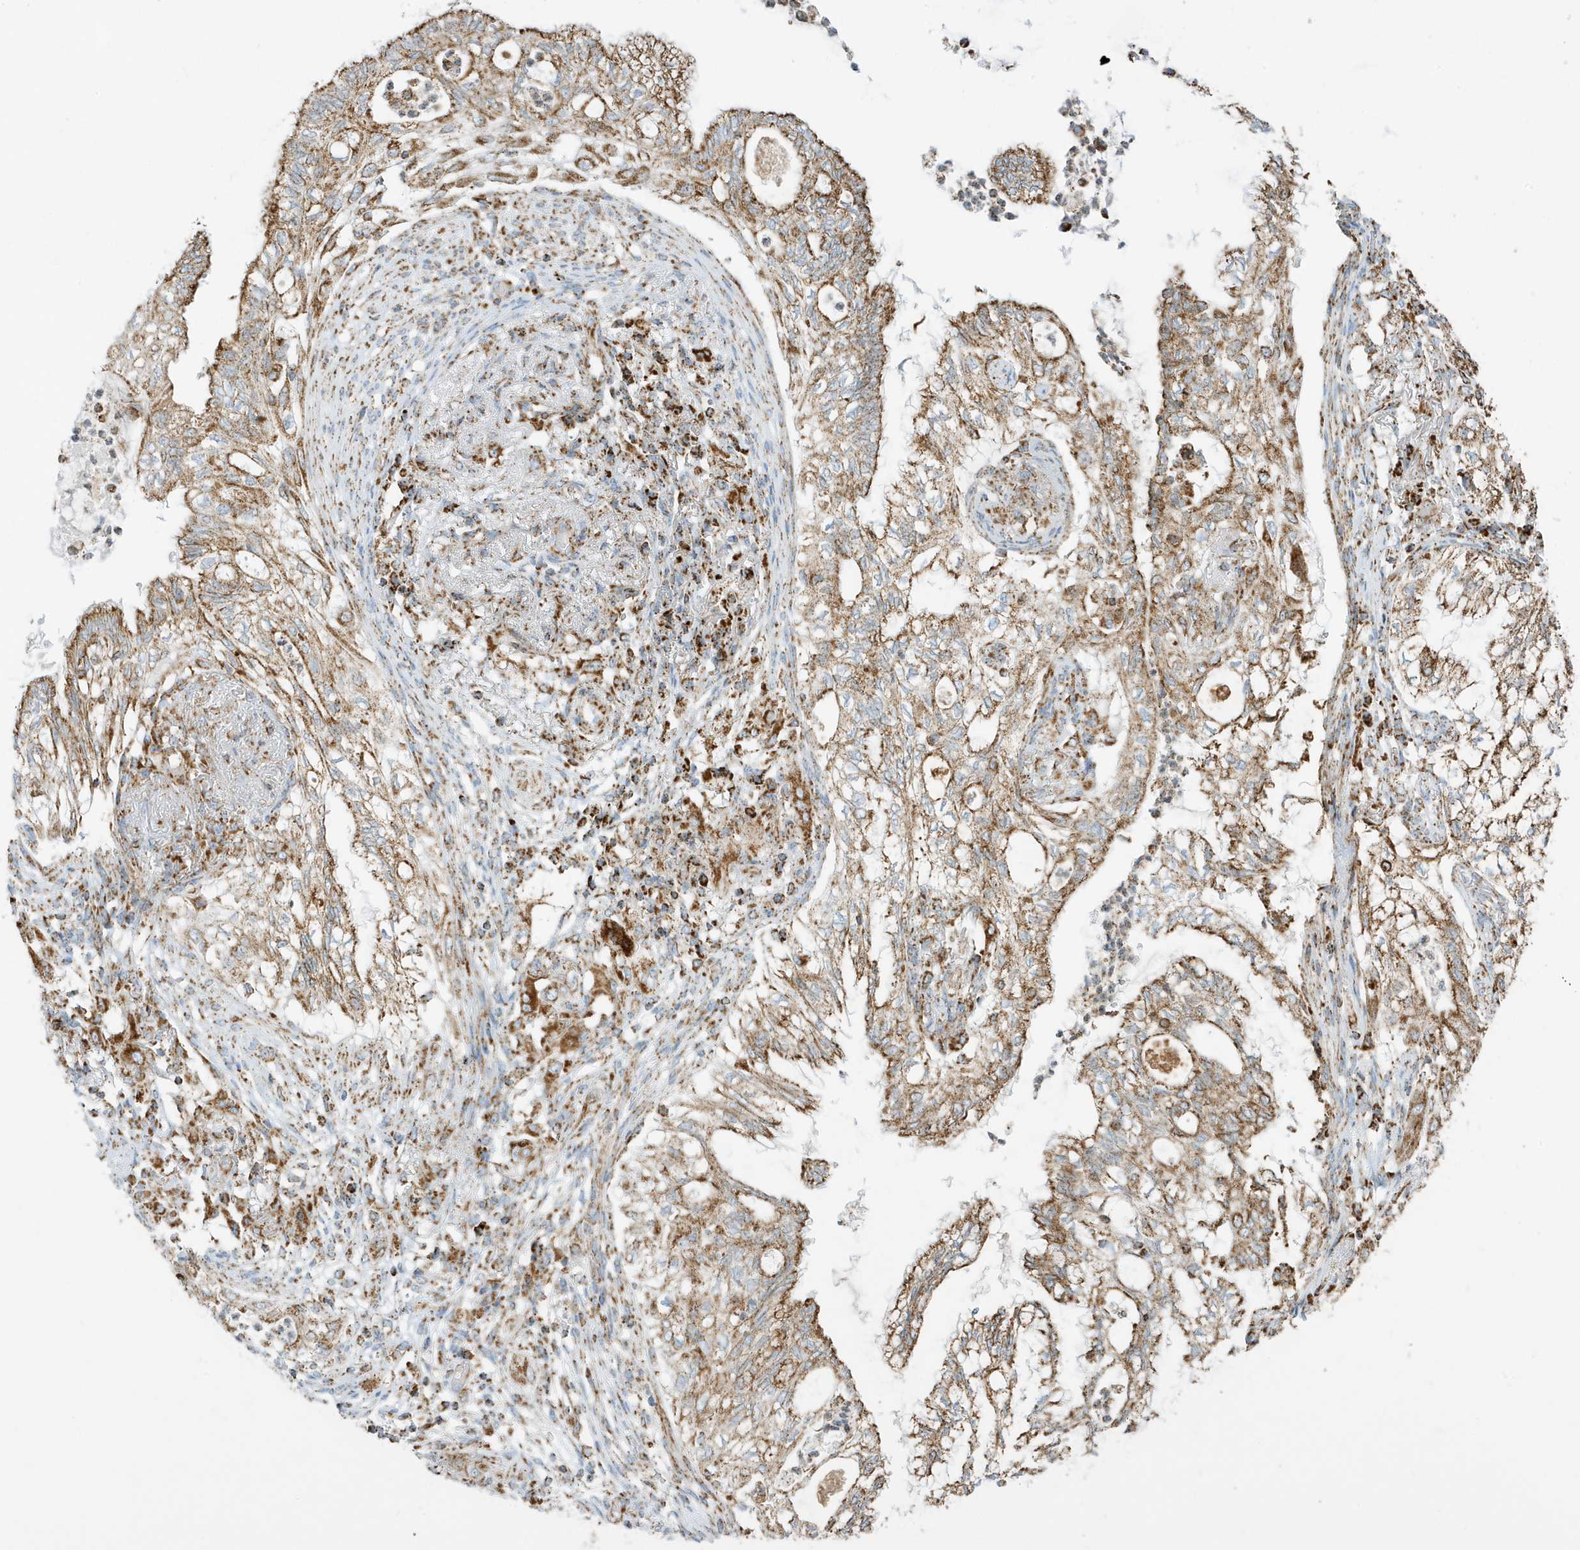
{"staining": {"intensity": "moderate", "quantity": ">75%", "location": "cytoplasmic/membranous"}, "tissue": "lung cancer", "cell_type": "Tumor cells", "image_type": "cancer", "snomed": [{"axis": "morphology", "description": "Adenocarcinoma, NOS"}, {"axis": "topography", "description": "Lung"}], "caption": "Immunohistochemical staining of lung adenocarcinoma demonstrates medium levels of moderate cytoplasmic/membranous protein expression in approximately >75% of tumor cells.", "gene": "ATP5ME", "patient": {"sex": "female", "age": 70}}